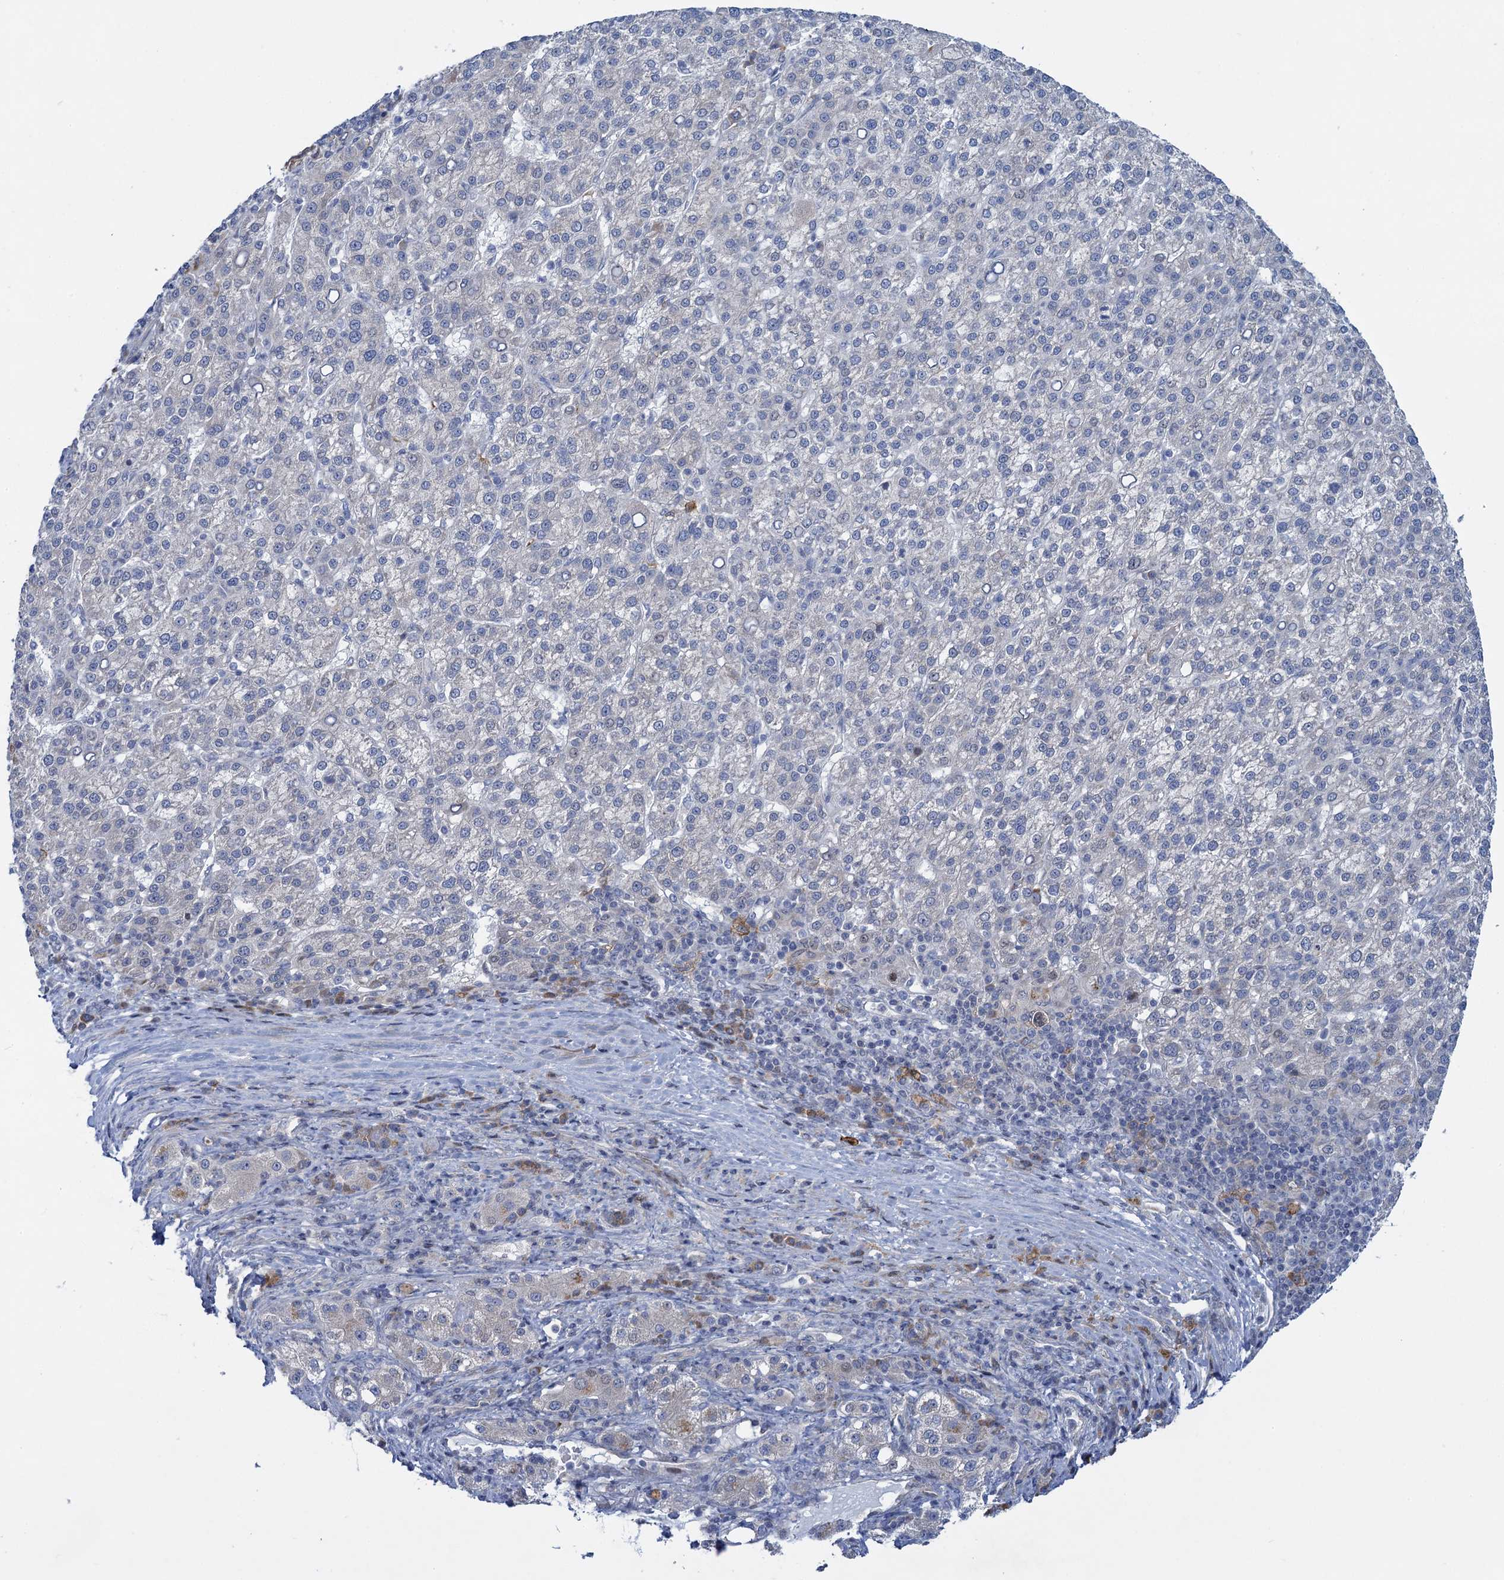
{"staining": {"intensity": "negative", "quantity": "none", "location": "none"}, "tissue": "liver cancer", "cell_type": "Tumor cells", "image_type": "cancer", "snomed": [{"axis": "morphology", "description": "Carcinoma, Hepatocellular, NOS"}, {"axis": "topography", "description": "Liver"}], "caption": "DAB (3,3'-diaminobenzidine) immunohistochemical staining of human liver hepatocellular carcinoma displays no significant expression in tumor cells. The staining was performed using DAB to visualize the protein expression in brown, while the nuclei were stained in blue with hematoxylin (Magnification: 20x).", "gene": "QPCTL", "patient": {"sex": "female", "age": 58}}